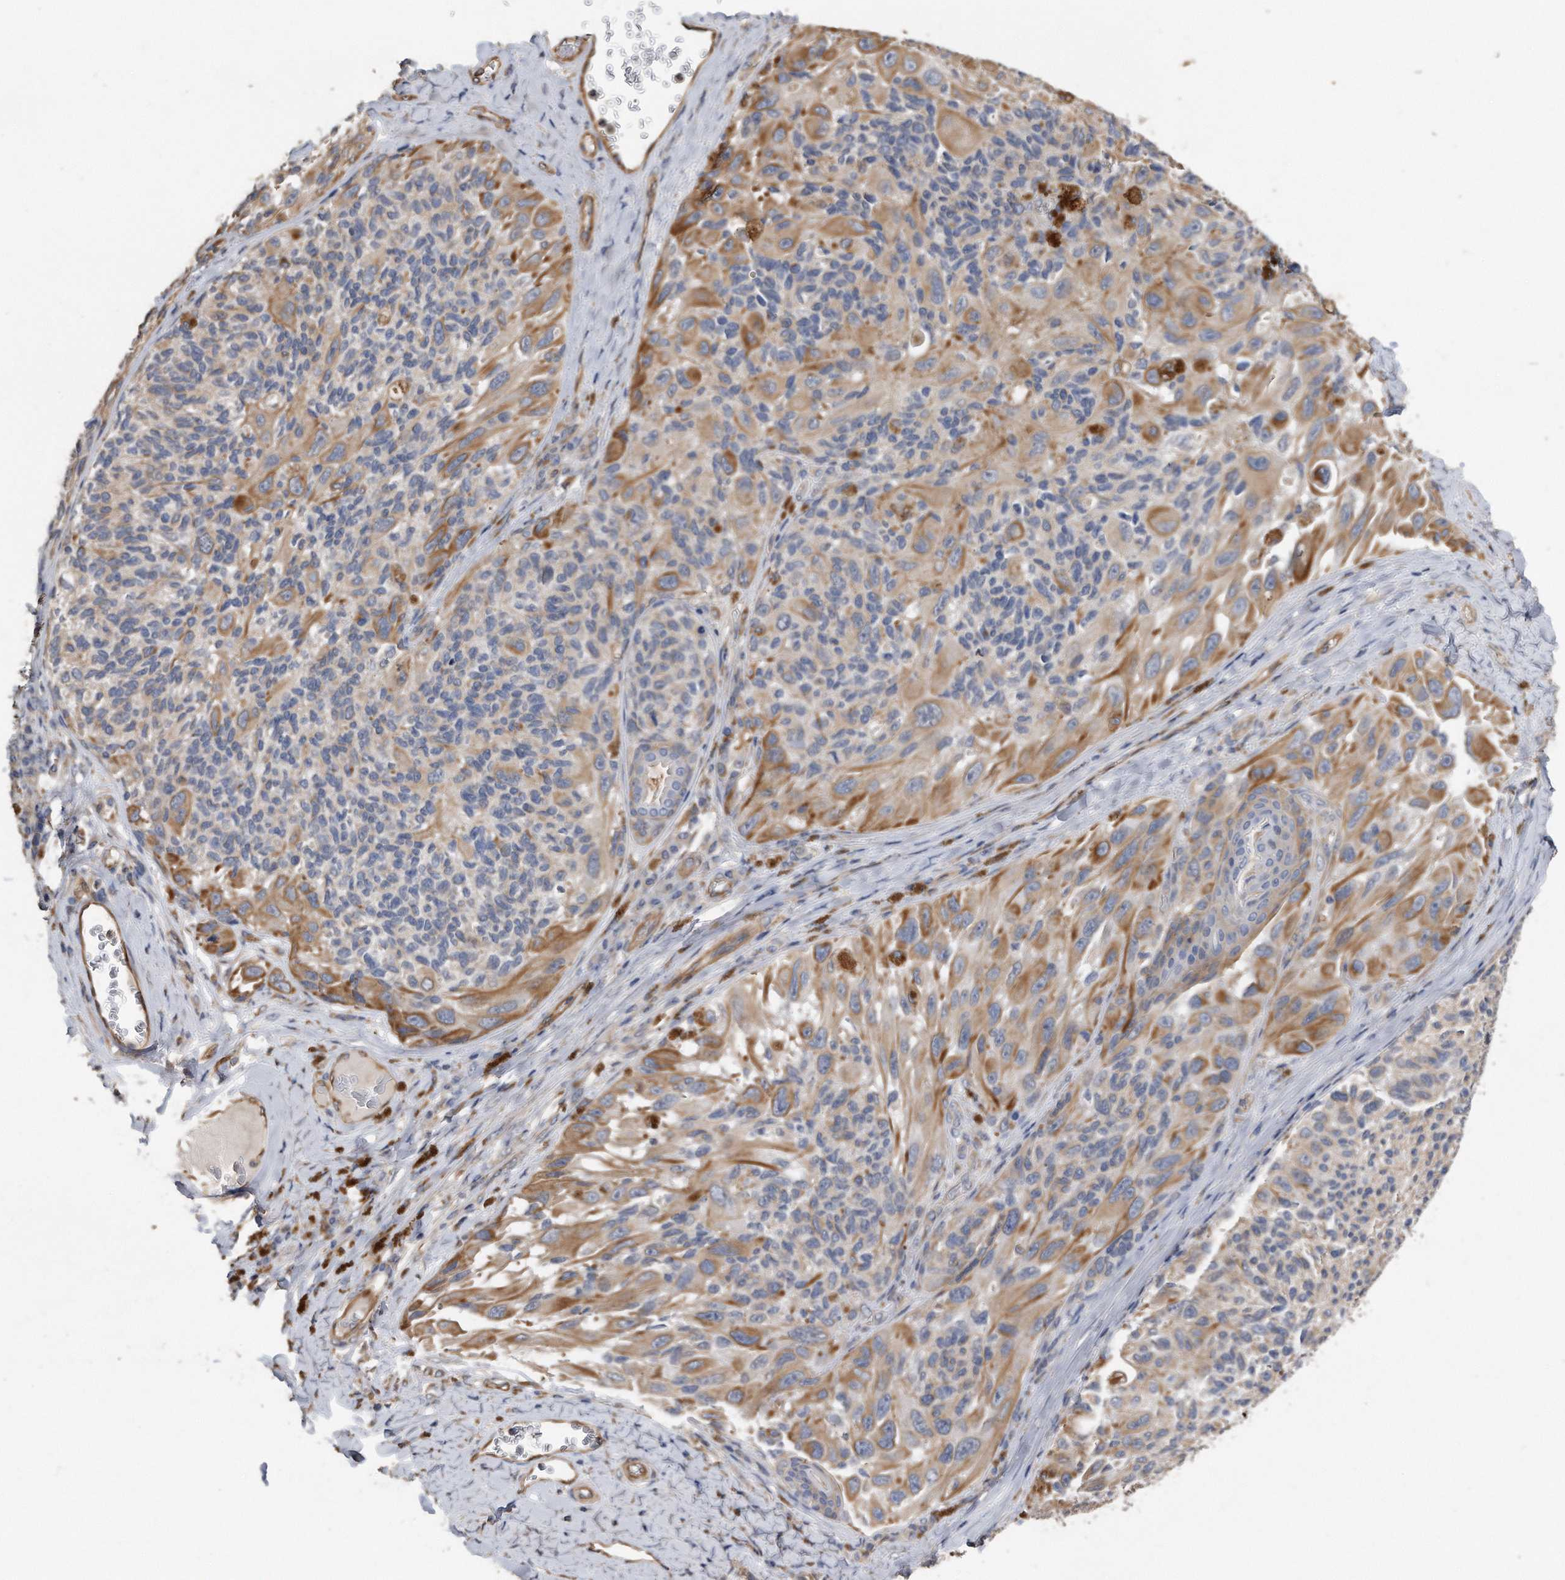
{"staining": {"intensity": "moderate", "quantity": "<25%", "location": "cytoplasmic/membranous"}, "tissue": "melanoma", "cell_type": "Tumor cells", "image_type": "cancer", "snomed": [{"axis": "morphology", "description": "Malignant melanoma, NOS"}, {"axis": "topography", "description": "Skin"}], "caption": "Malignant melanoma tissue exhibits moderate cytoplasmic/membranous staining in approximately <25% of tumor cells", "gene": "GPC1", "patient": {"sex": "female", "age": 73}}